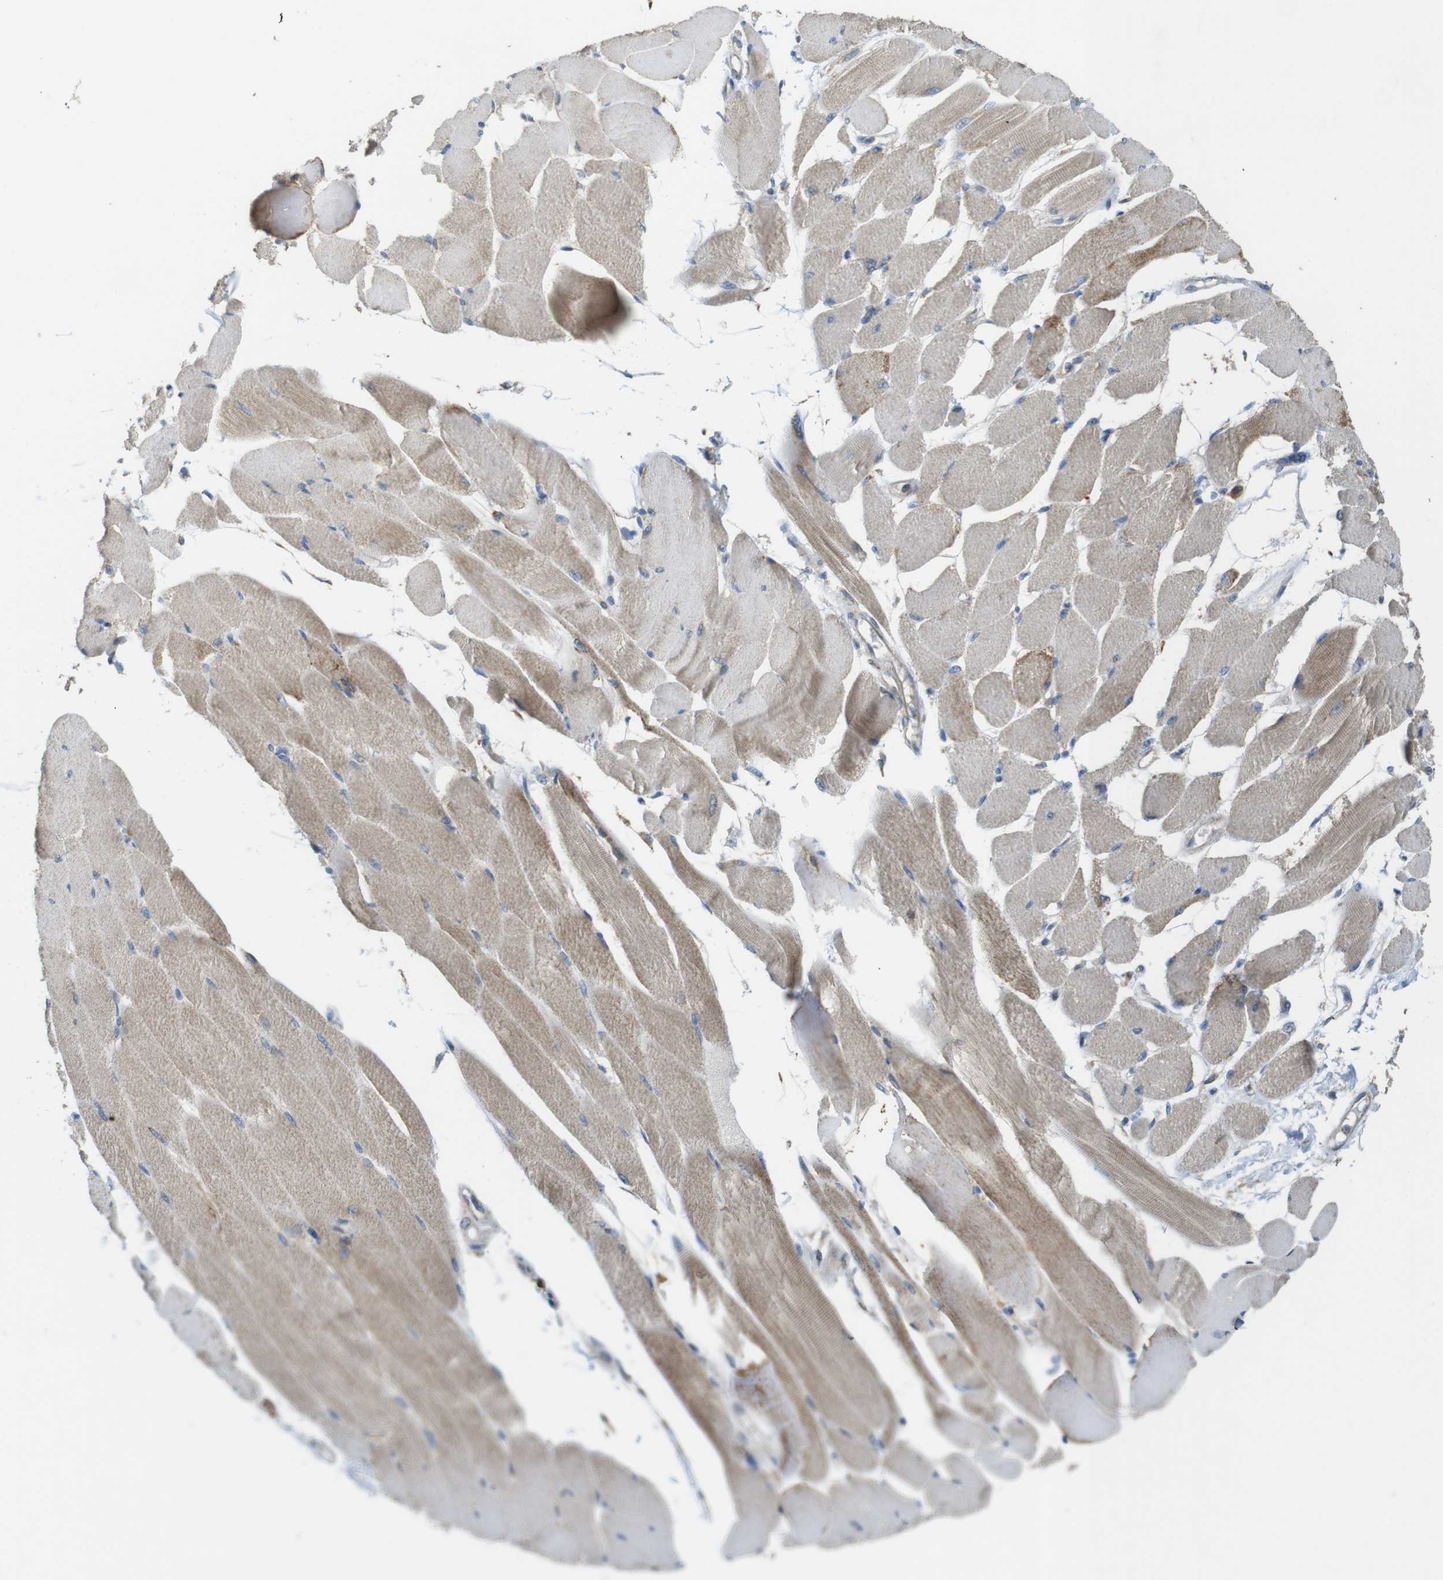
{"staining": {"intensity": "weak", "quantity": ">75%", "location": "cytoplasmic/membranous"}, "tissue": "skeletal muscle", "cell_type": "Myocytes", "image_type": "normal", "snomed": [{"axis": "morphology", "description": "Normal tissue, NOS"}, {"axis": "topography", "description": "Skeletal muscle"}, {"axis": "topography", "description": "Peripheral nerve tissue"}], "caption": "Normal skeletal muscle displays weak cytoplasmic/membranous positivity in approximately >75% of myocytes, visualized by immunohistochemistry.", "gene": "CALHM2", "patient": {"sex": "female", "age": 84}}